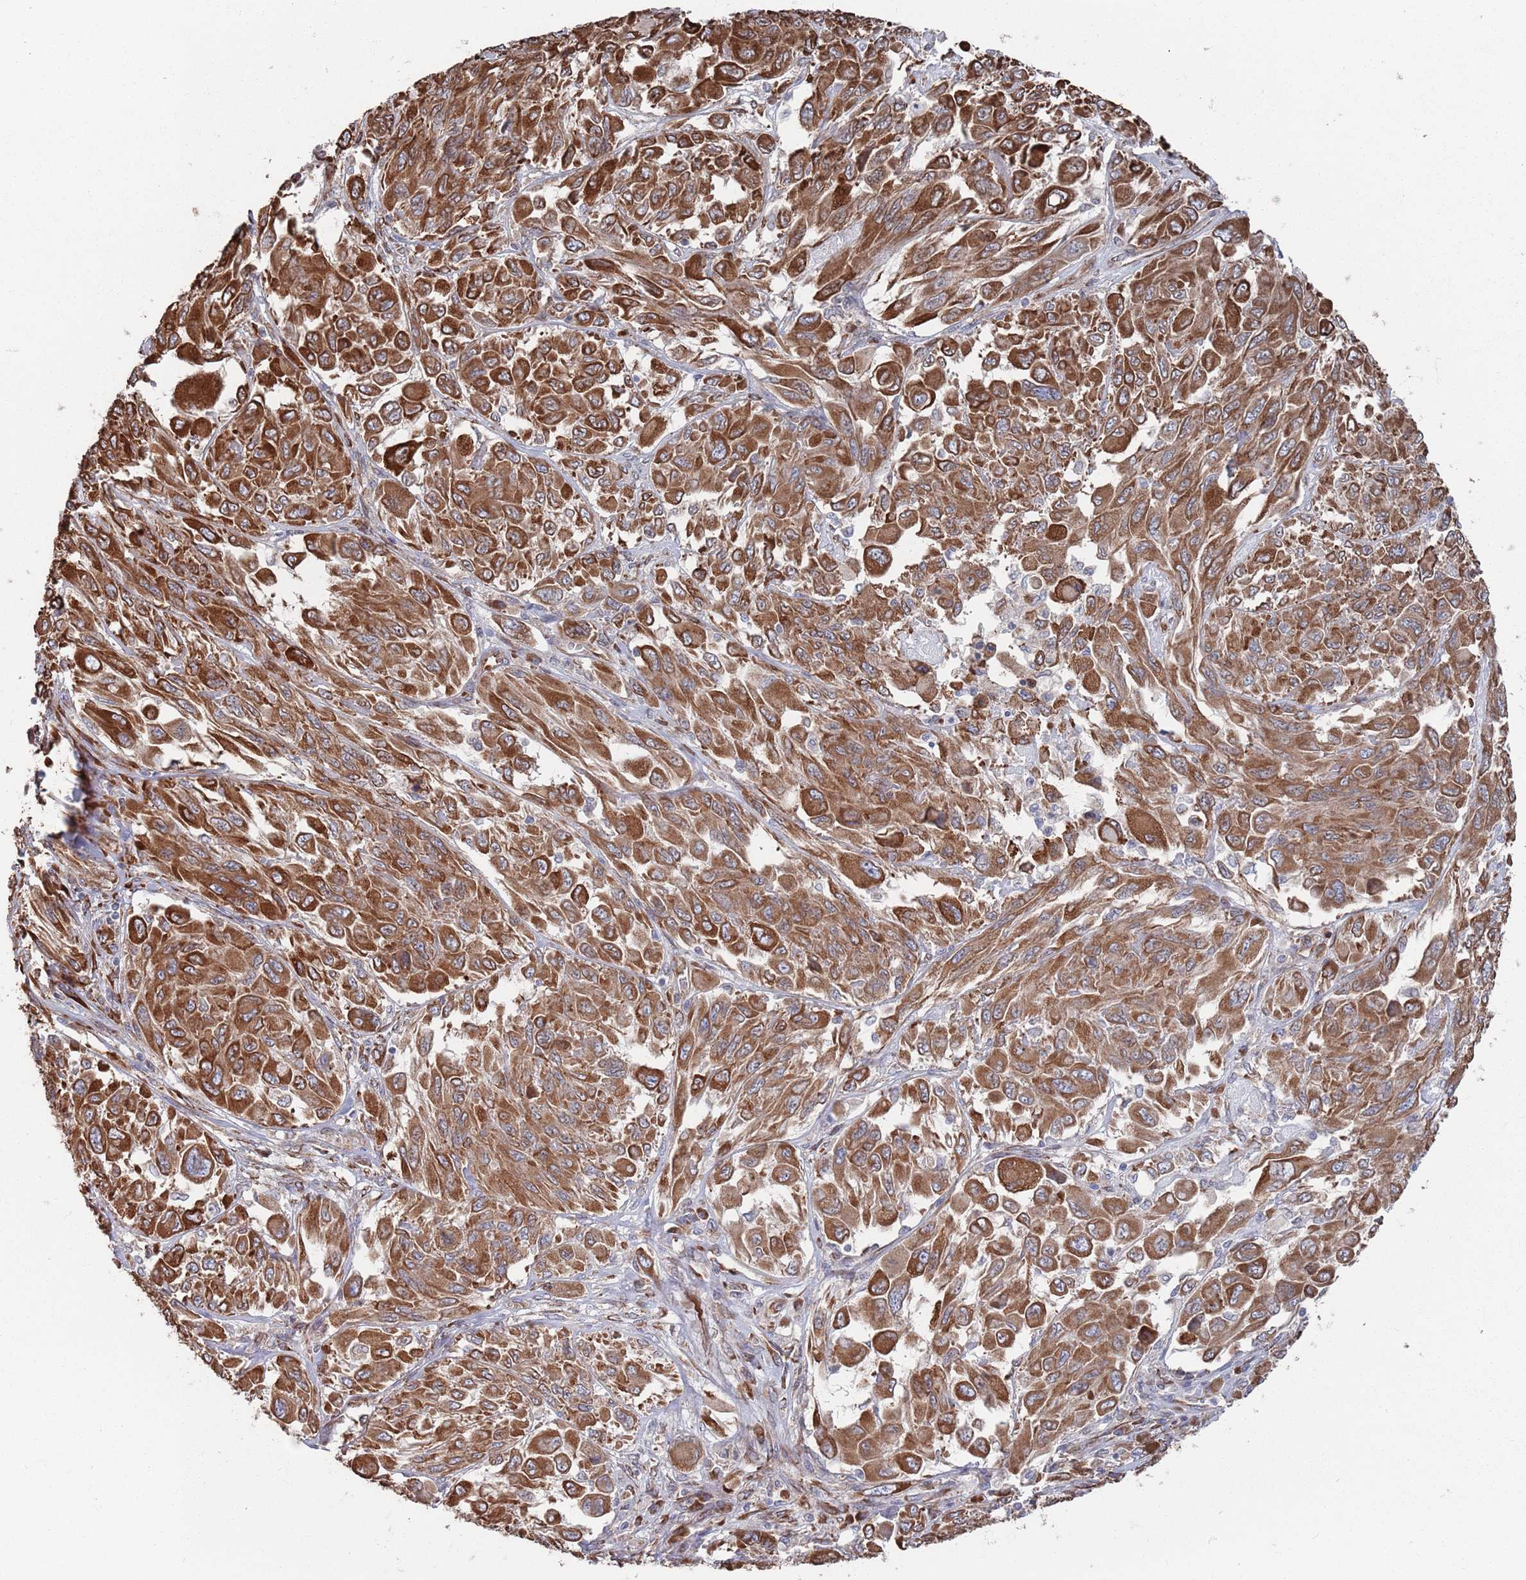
{"staining": {"intensity": "strong", "quantity": ">75%", "location": "cytoplasmic/membranous"}, "tissue": "melanoma", "cell_type": "Tumor cells", "image_type": "cancer", "snomed": [{"axis": "morphology", "description": "Malignant melanoma, NOS"}, {"axis": "topography", "description": "Skin"}], "caption": "A high-resolution image shows IHC staining of malignant melanoma, which shows strong cytoplasmic/membranous staining in about >75% of tumor cells.", "gene": "CCDC106", "patient": {"sex": "female", "age": 91}}